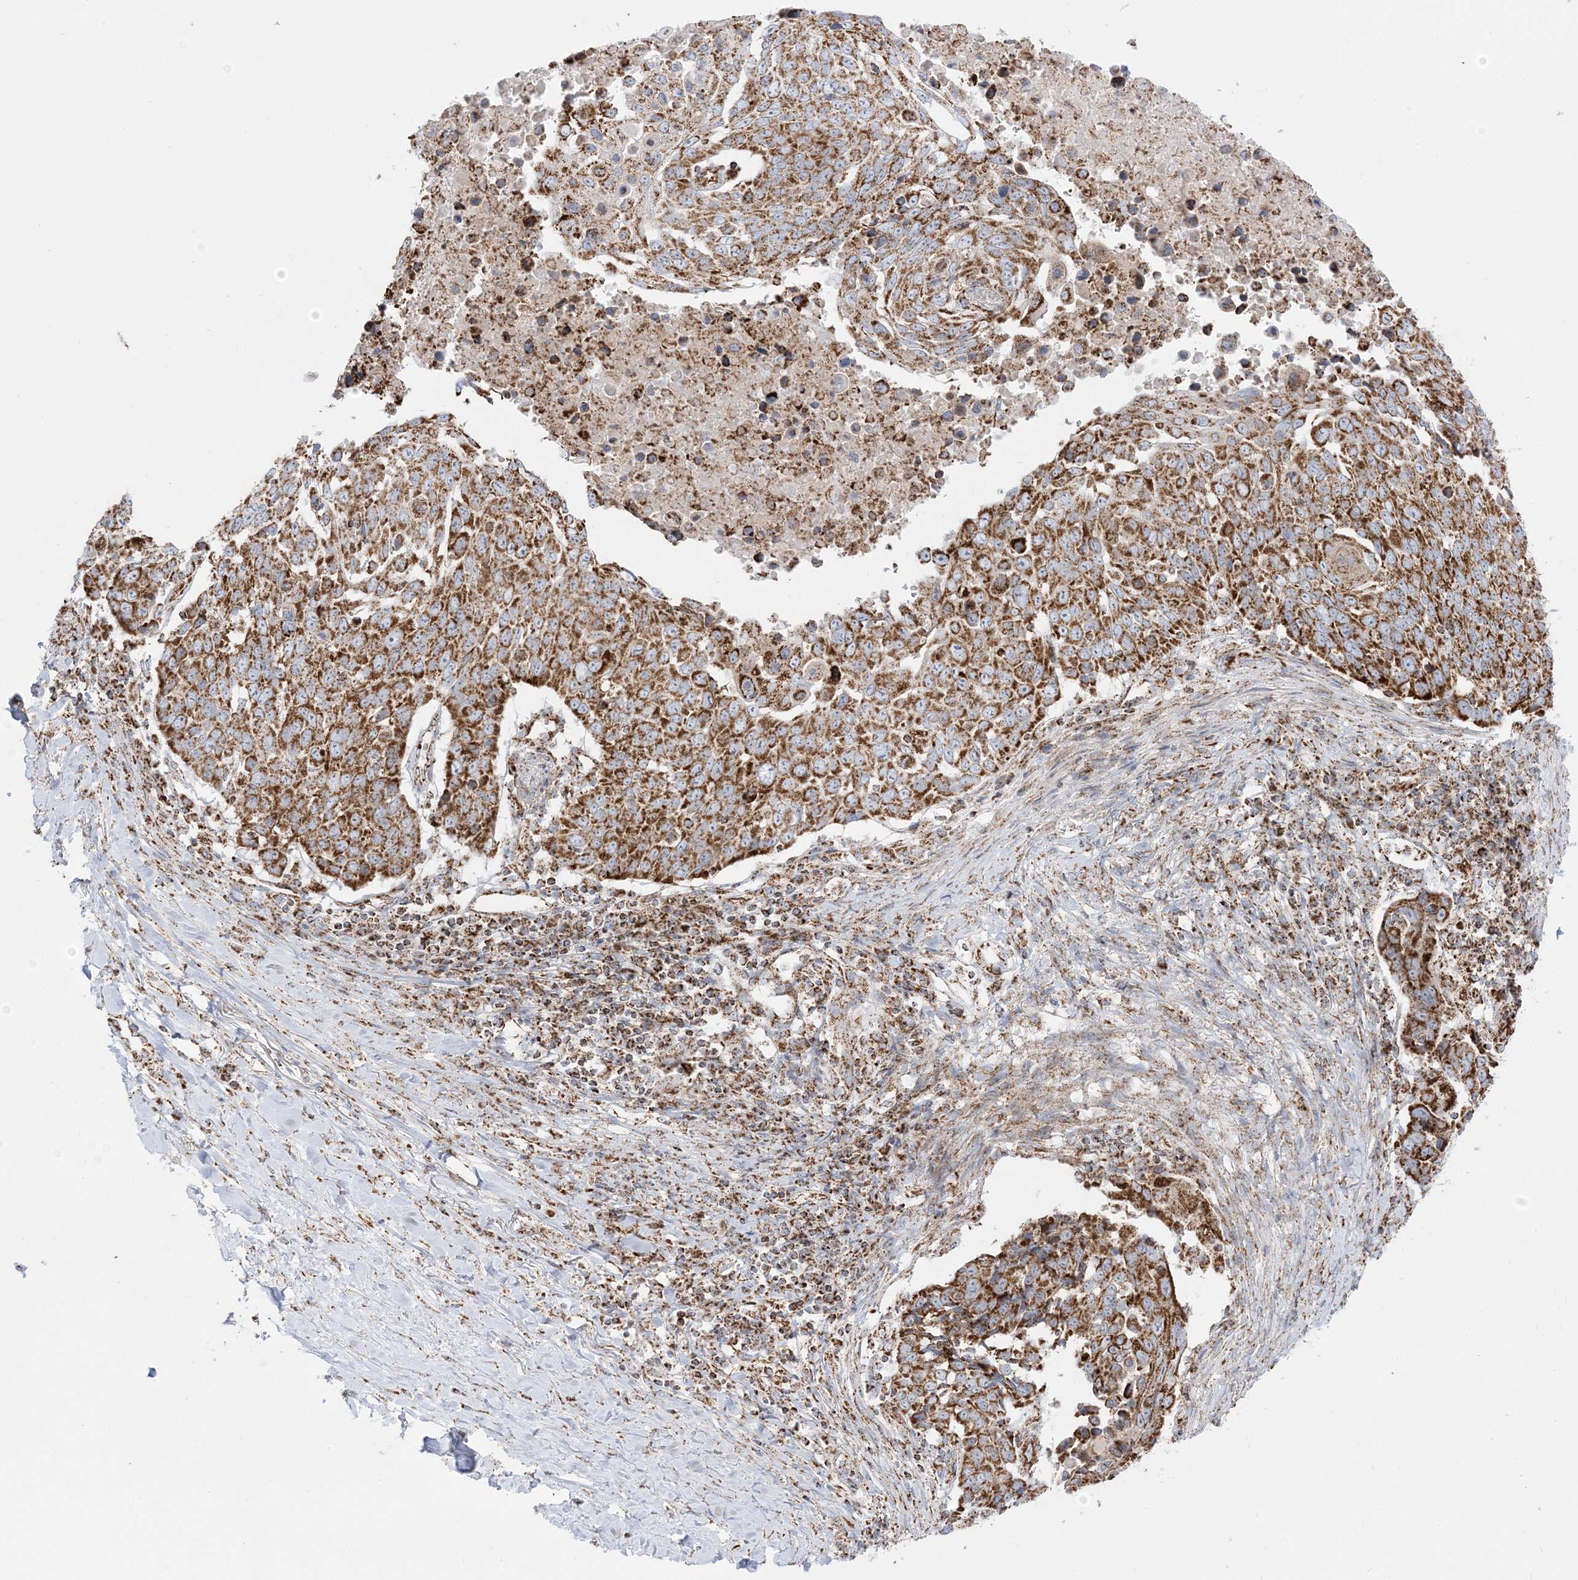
{"staining": {"intensity": "moderate", "quantity": ">75%", "location": "cytoplasmic/membranous"}, "tissue": "lung cancer", "cell_type": "Tumor cells", "image_type": "cancer", "snomed": [{"axis": "morphology", "description": "Squamous cell carcinoma, NOS"}, {"axis": "topography", "description": "Lung"}], "caption": "There is medium levels of moderate cytoplasmic/membranous staining in tumor cells of lung cancer (squamous cell carcinoma), as demonstrated by immunohistochemical staining (brown color).", "gene": "MRPS36", "patient": {"sex": "male", "age": 66}}